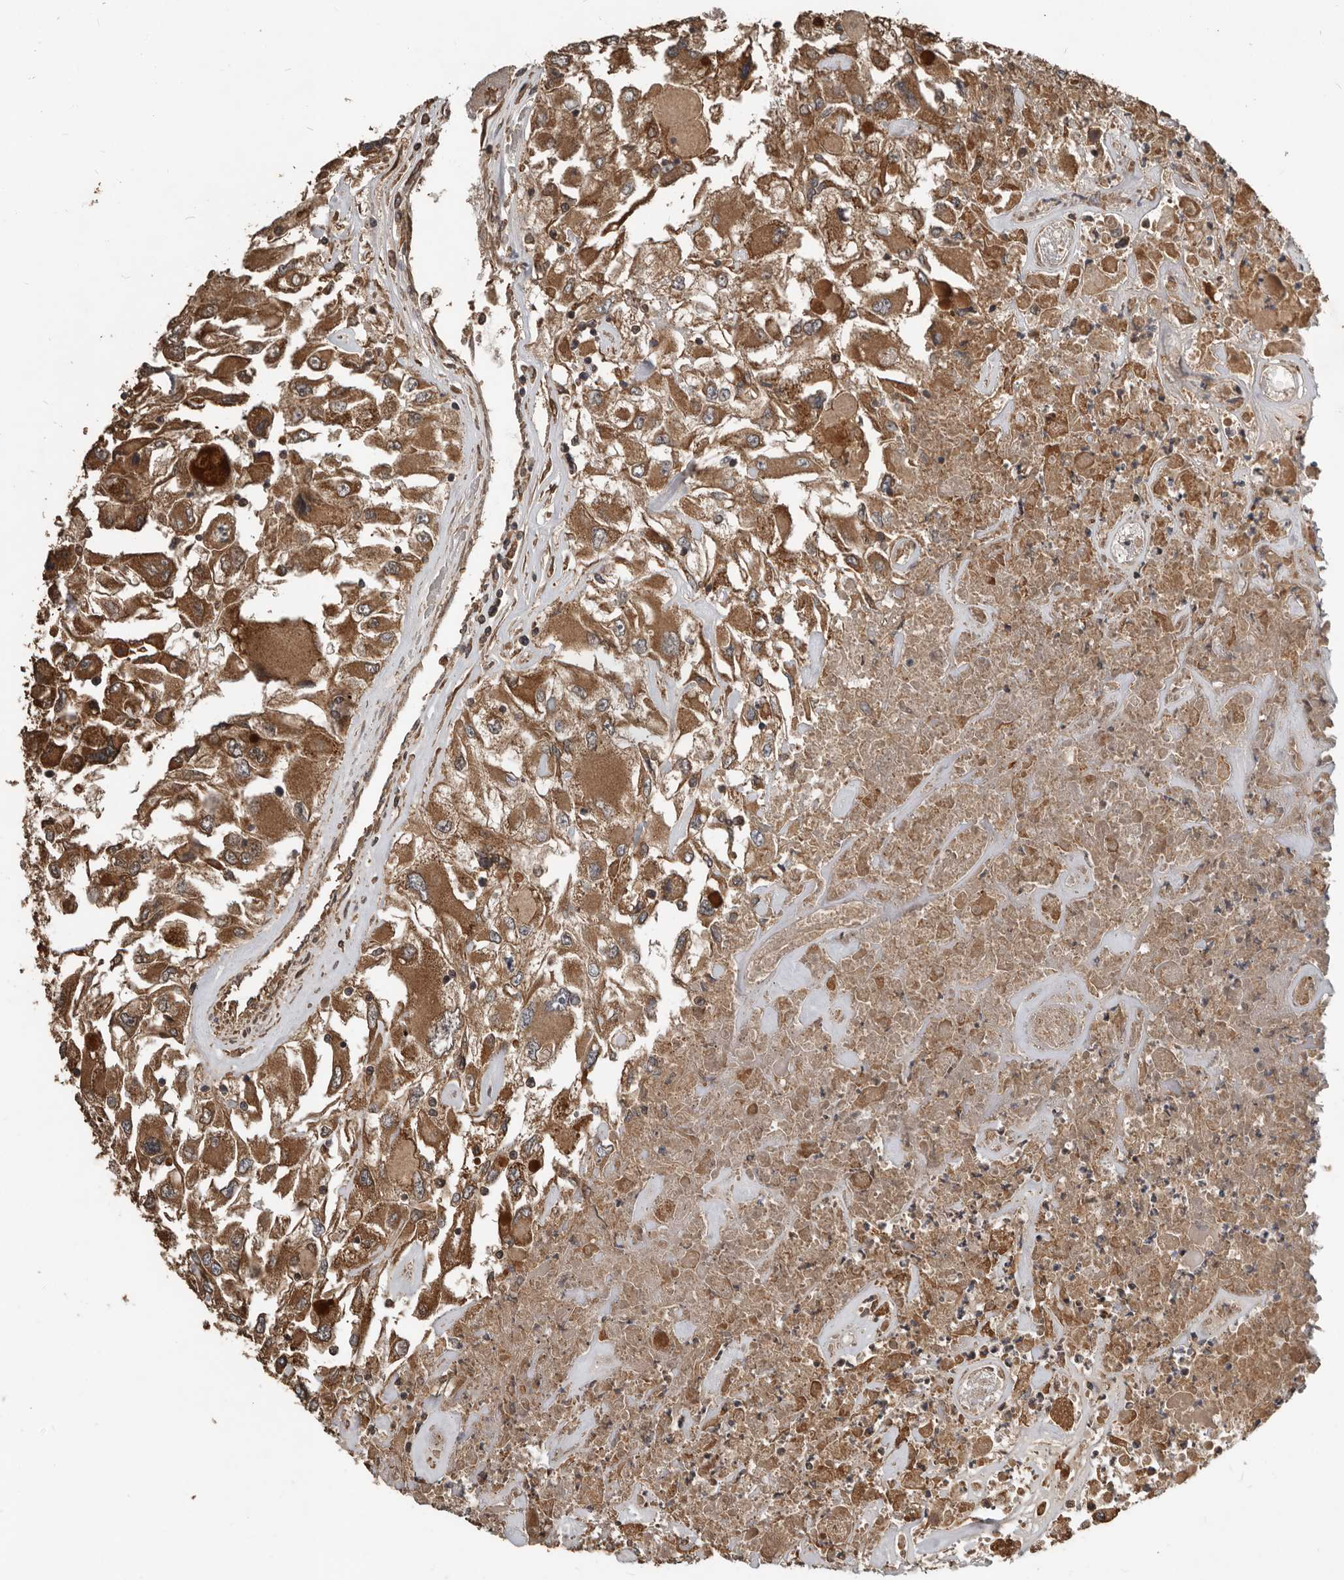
{"staining": {"intensity": "strong", "quantity": ">75%", "location": "cytoplasmic/membranous"}, "tissue": "renal cancer", "cell_type": "Tumor cells", "image_type": "cancer", "snomed": [{"axis": "morphology", "description": "Adenocarcinoma, NOS"}, {"axis": "topography", "description": "Kidney"}], "caption": "The immunohistochemical stain labels strong cytoplasmic/membranous positivity in tumor cells of renal cancer (adenocarcinoma) tissue. The staining was performed using DAB (3,3'-diaminobenzidine), with brown indicating positive protein expression. Nuclei are stained blue with hematoxylin.", "gene": "RNF207", "patient": {"sex": "female", "age": 52}}